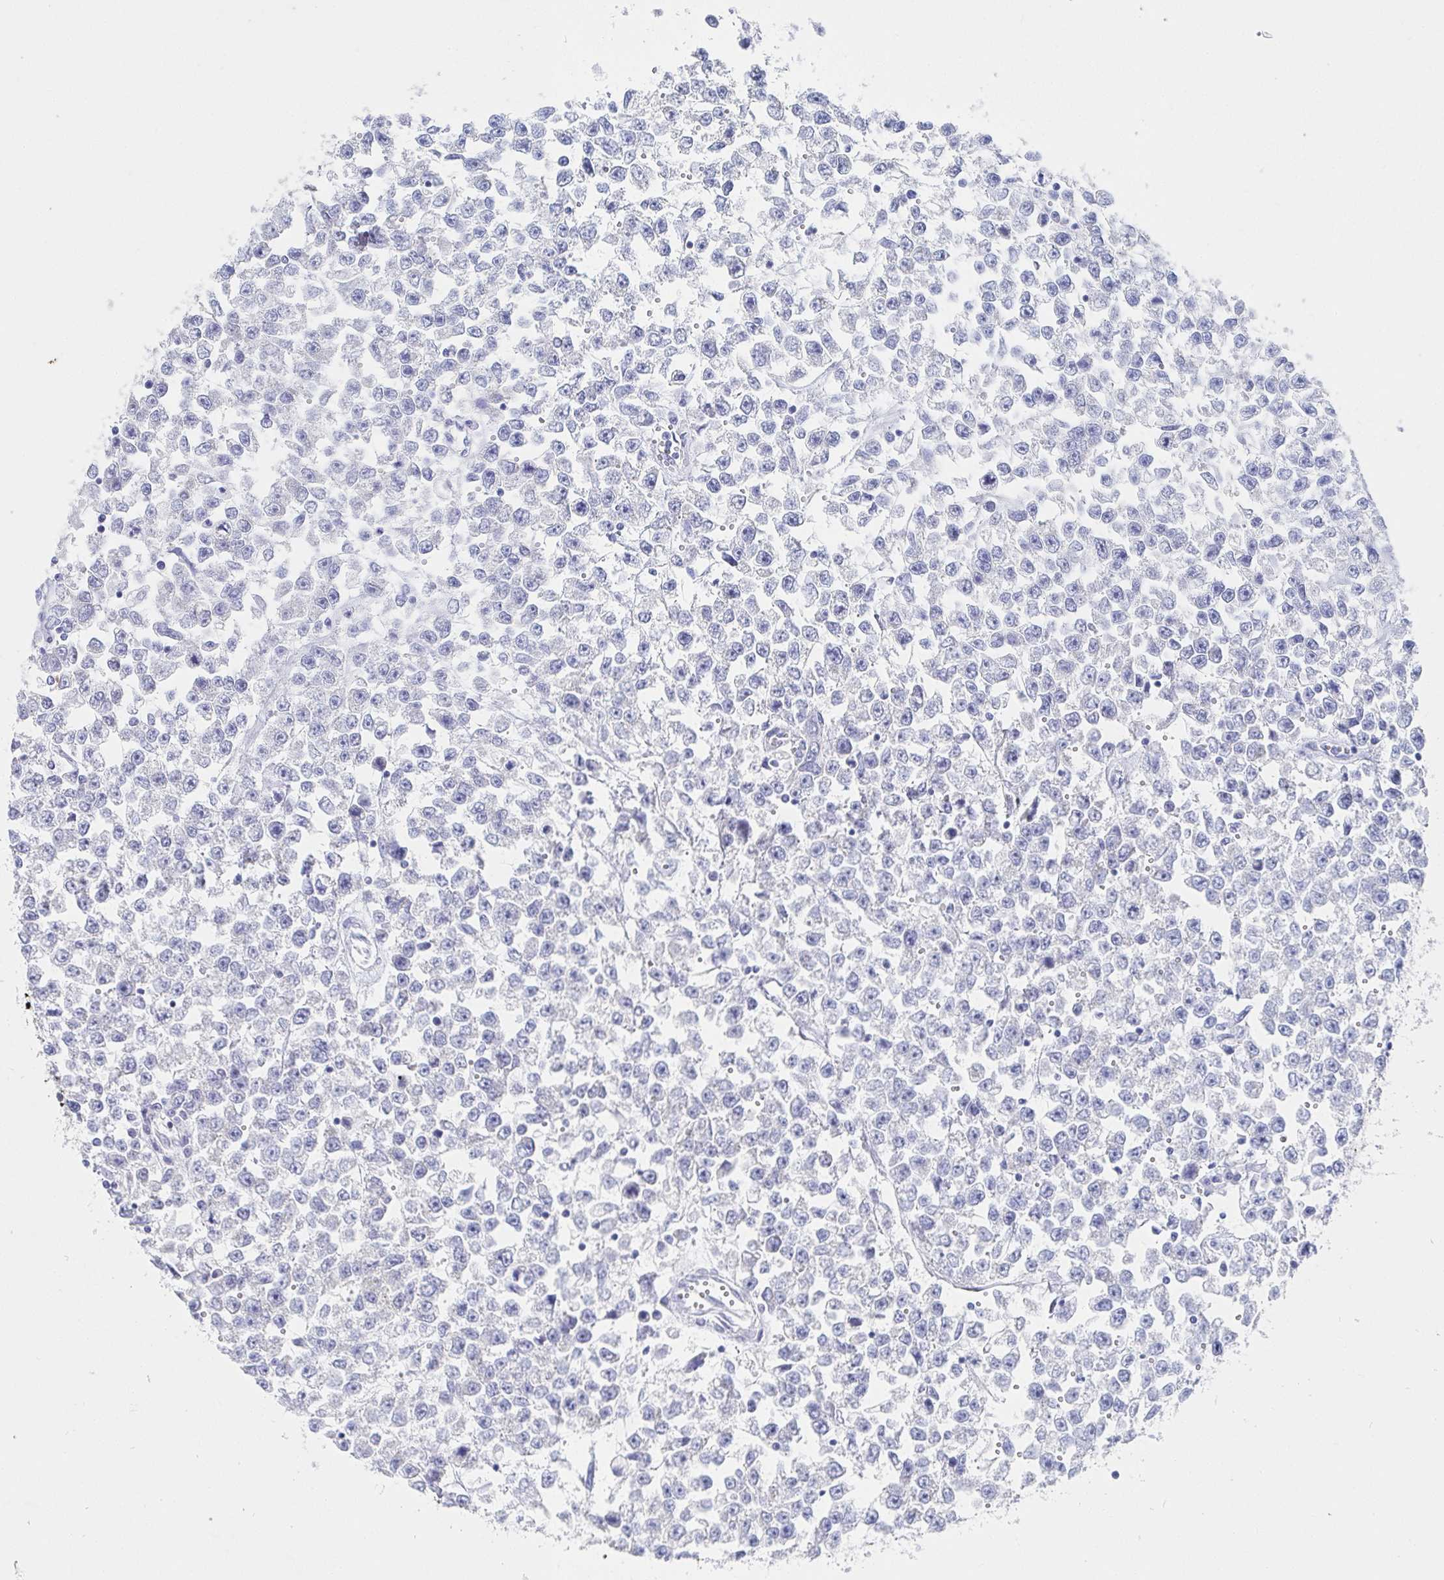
{"staining": {"intensity": "negative", "quantity": "none", "location": "none"}, "tissue": "testis cancer", "cell_type": "Tumor cells", "image_type": "cancer", "snomed": [{"axis": "morphology", "description": "Seminoma, NOS"}, {"axis": "topography", "description": "Testis"}], "caption": "Histopathology image shows no significant protein staining in tumor cells of testis cancer (seminoma). The staining was performed using DAB (3,3'-diaminobenzidine) to visualize the protein expression in brown, while the nuclei were stained in blue with hematoxylin (Magnification: 20x).", "gene": "PACSIN1", "patient": {"sex": "male", "age": 34}}